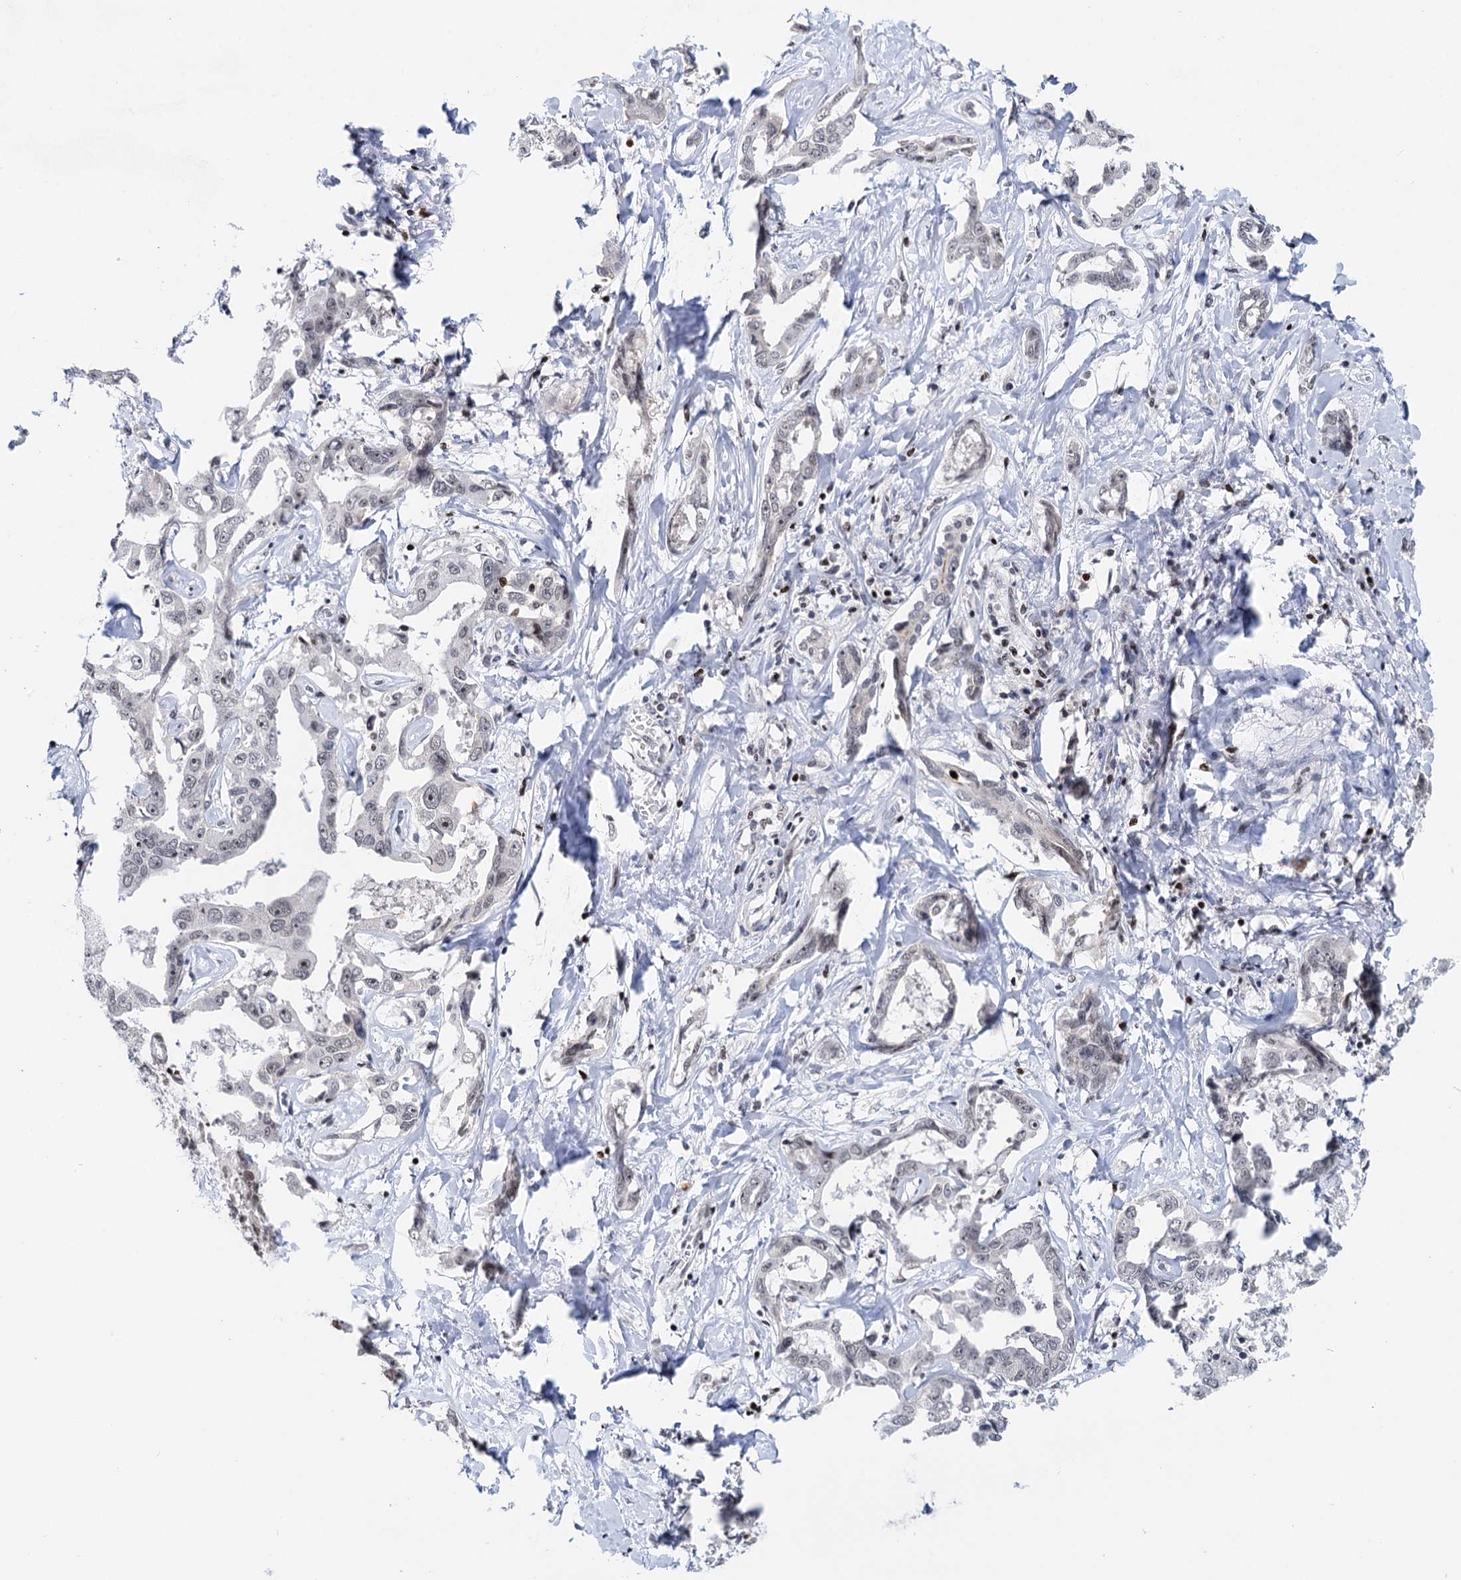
{"staining": {"intensity": "weak", "quantity": "<25%", "location": "nuclear"}, "tissue": "liver cancer", "cell_type": "Tumor cells", "image_type": "cancer", "snomed": [{"axis": "morphology", "description": "Cholangiocarcinoma"}, {"axis": "topography", "description": "Liver"}], "caption": "Immunohistochemical staining of human liver cancer (cholangiocarcinoma) reveals no significant expression in tumor cells. (DAB IHC, high magnification).", "gene": "ZCCHC10", "patient": {"sex": "male", "age": 59}}